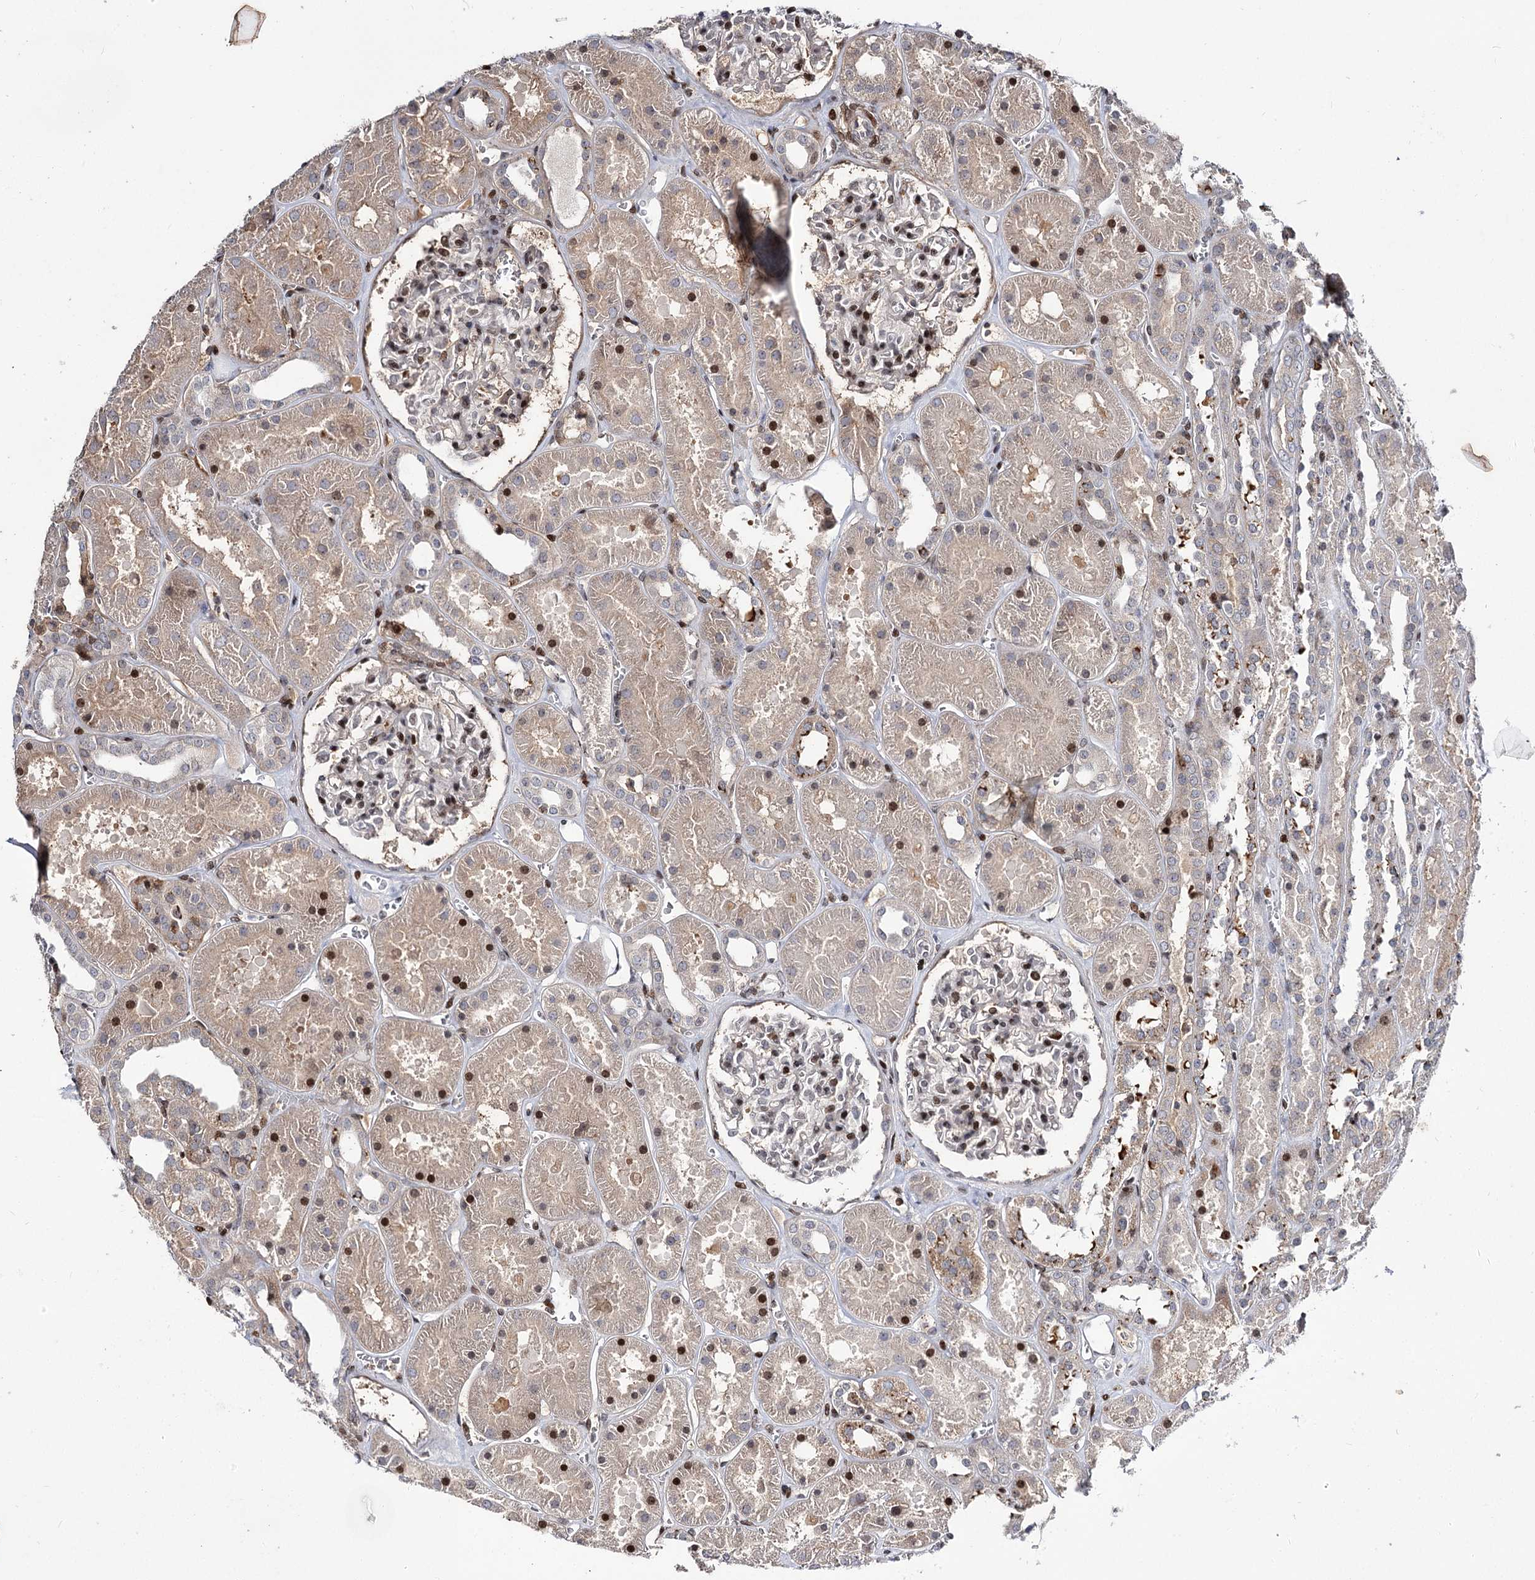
{"staining": {"intensity": "strong", "quantity": "25%-75%", "location": "nuclear"}, "tissue": "kidney", "cell_type": "Cells in glomeruli", "image_type": "normal", "snomed": [{"axis": "morphology", "description": "Normal tissue, NOS"}, {"axis": "topography", "description": "Kidney"}], "caption": "The photomicrograph exhibits staining of normal kidney, revealing strong nuclear protein staining (brown color) within cells in glomeruli. The protein is shown in brown color, while the nuclei are stained blue.", "gene": "ITFG2", "patient": {"sex": "female", "age": 41}}